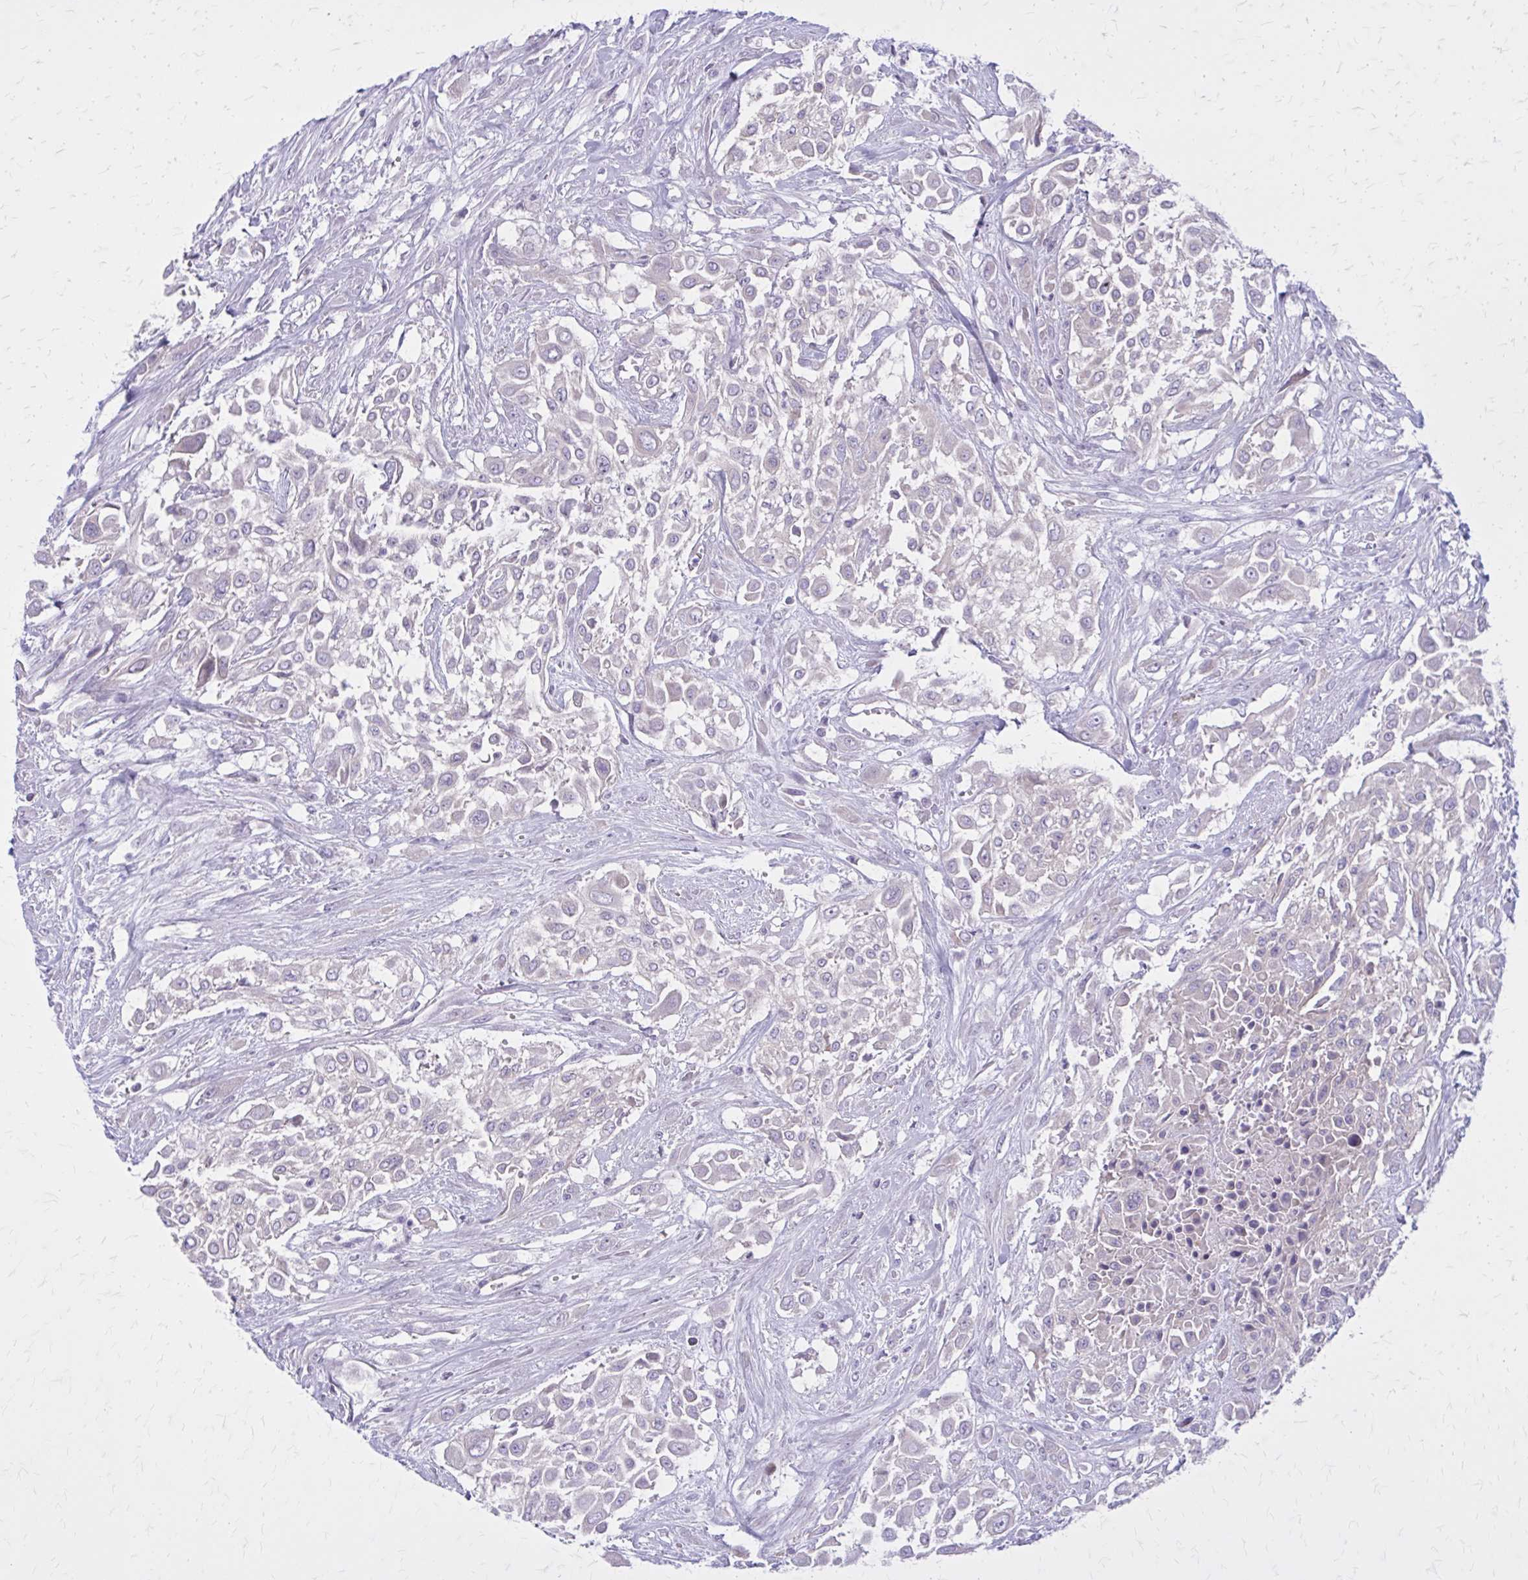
{"staining": {"intensity": "negative", "quantity": "none", "location": "none"}, "tissue": "urothelial cancer", "cell_type": "Tumor cells", "image_type": "cancer", "snomed": [{"axis": "morphology", "description": "Urothelial carcinoma, High grade"}, {"axis": "topography", "description": "Urinary bladder"}], "caption": "The photomicrograph exhibits no significant staining in tumor cells of urothelial cancer.", "gene": "PITPNM1", "patient": {"sex": "male", "age": 57}}